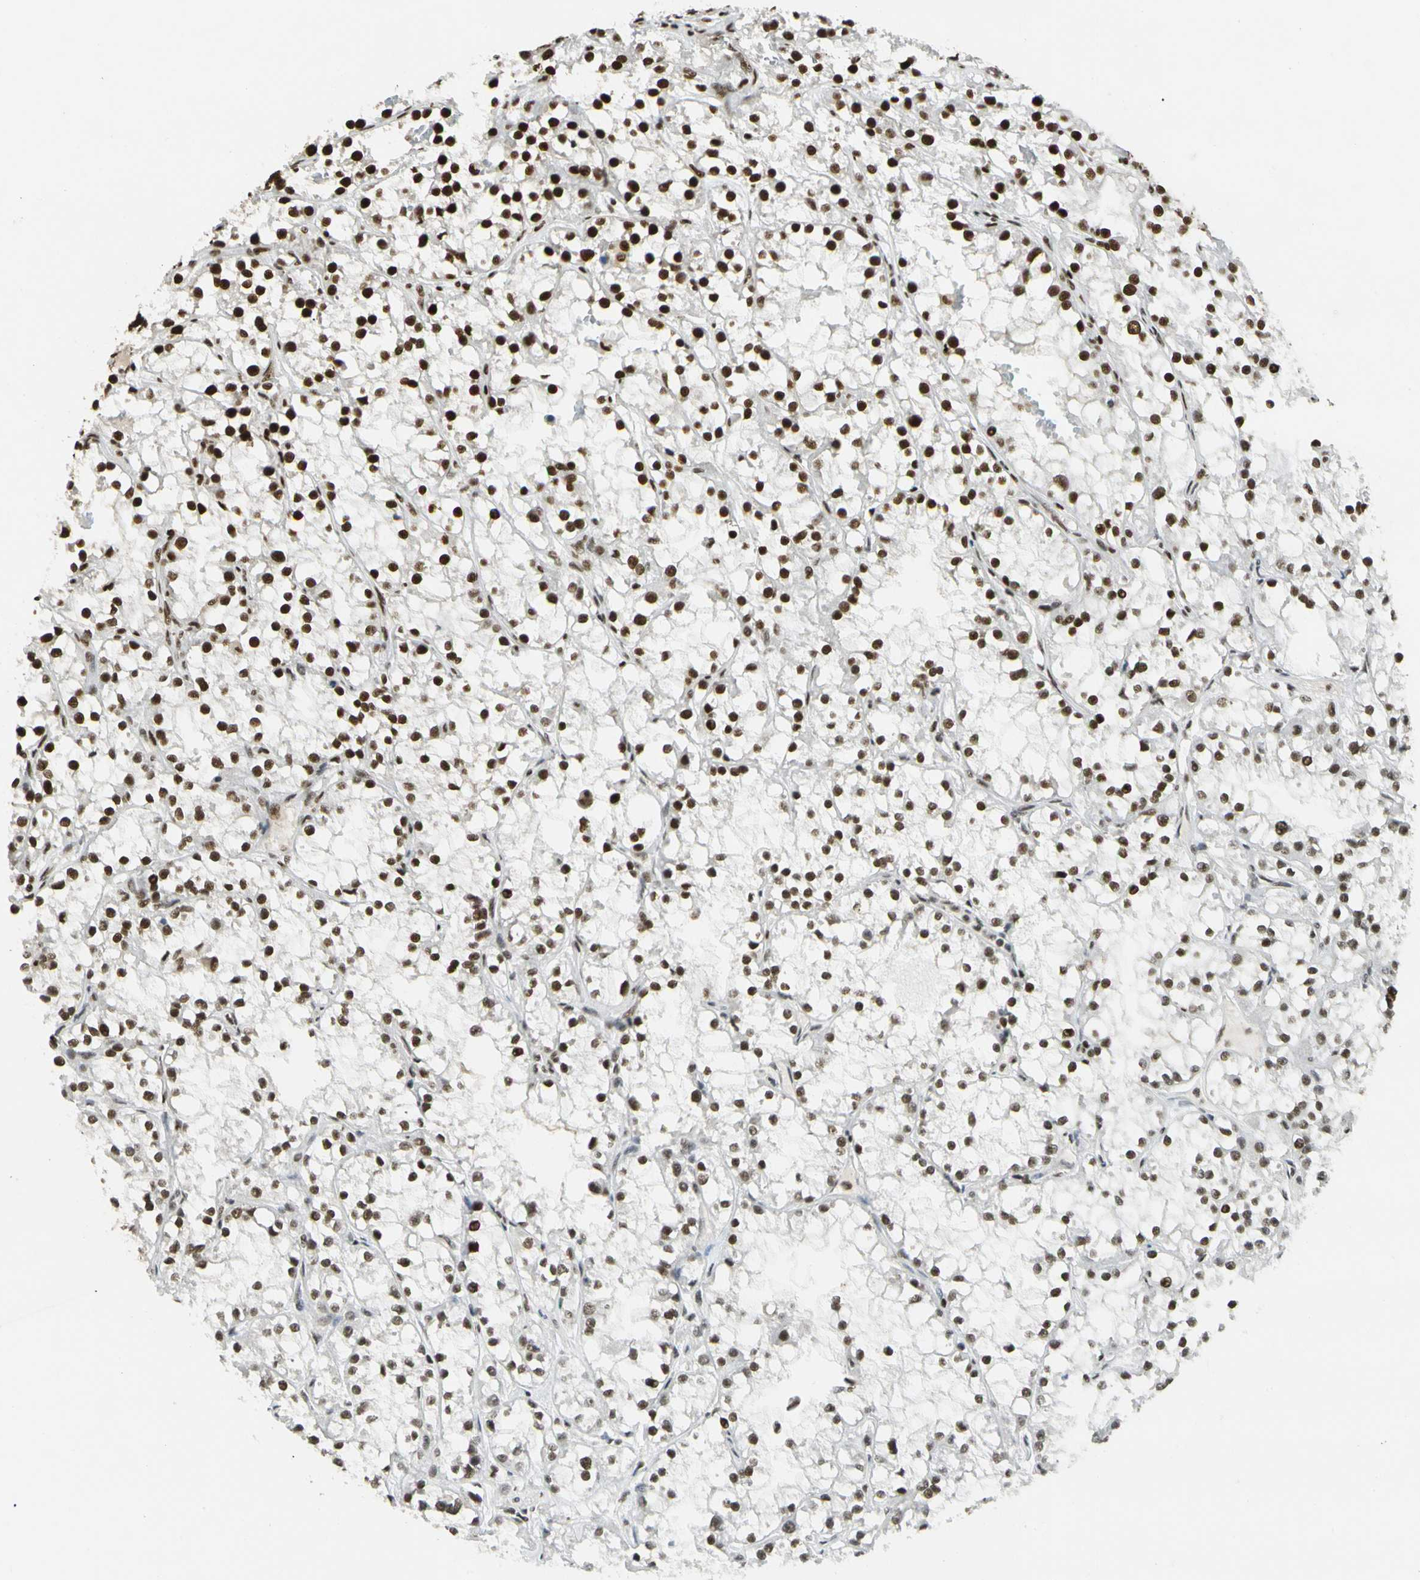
{"staining": {"intensity": "strong", "quantity": ">75%", "location": "nuclear"}, "tissue": "renal cancer", "cell_type": "Tumor cells", "image_type": "cancer", "snomed": [{"axis": "morphology", "description": "Adenocarcinoma, NOS"}, {"axis": "topography", "description": "Kidney"}], "caption": "Renal cancer (adenocarcinoma) stained with immunohistochemistry shows strong nuclear positivity in about >75% of tumor cells.", "gene": "CDK12", "patient": {"sex": "female", "age": 52}}